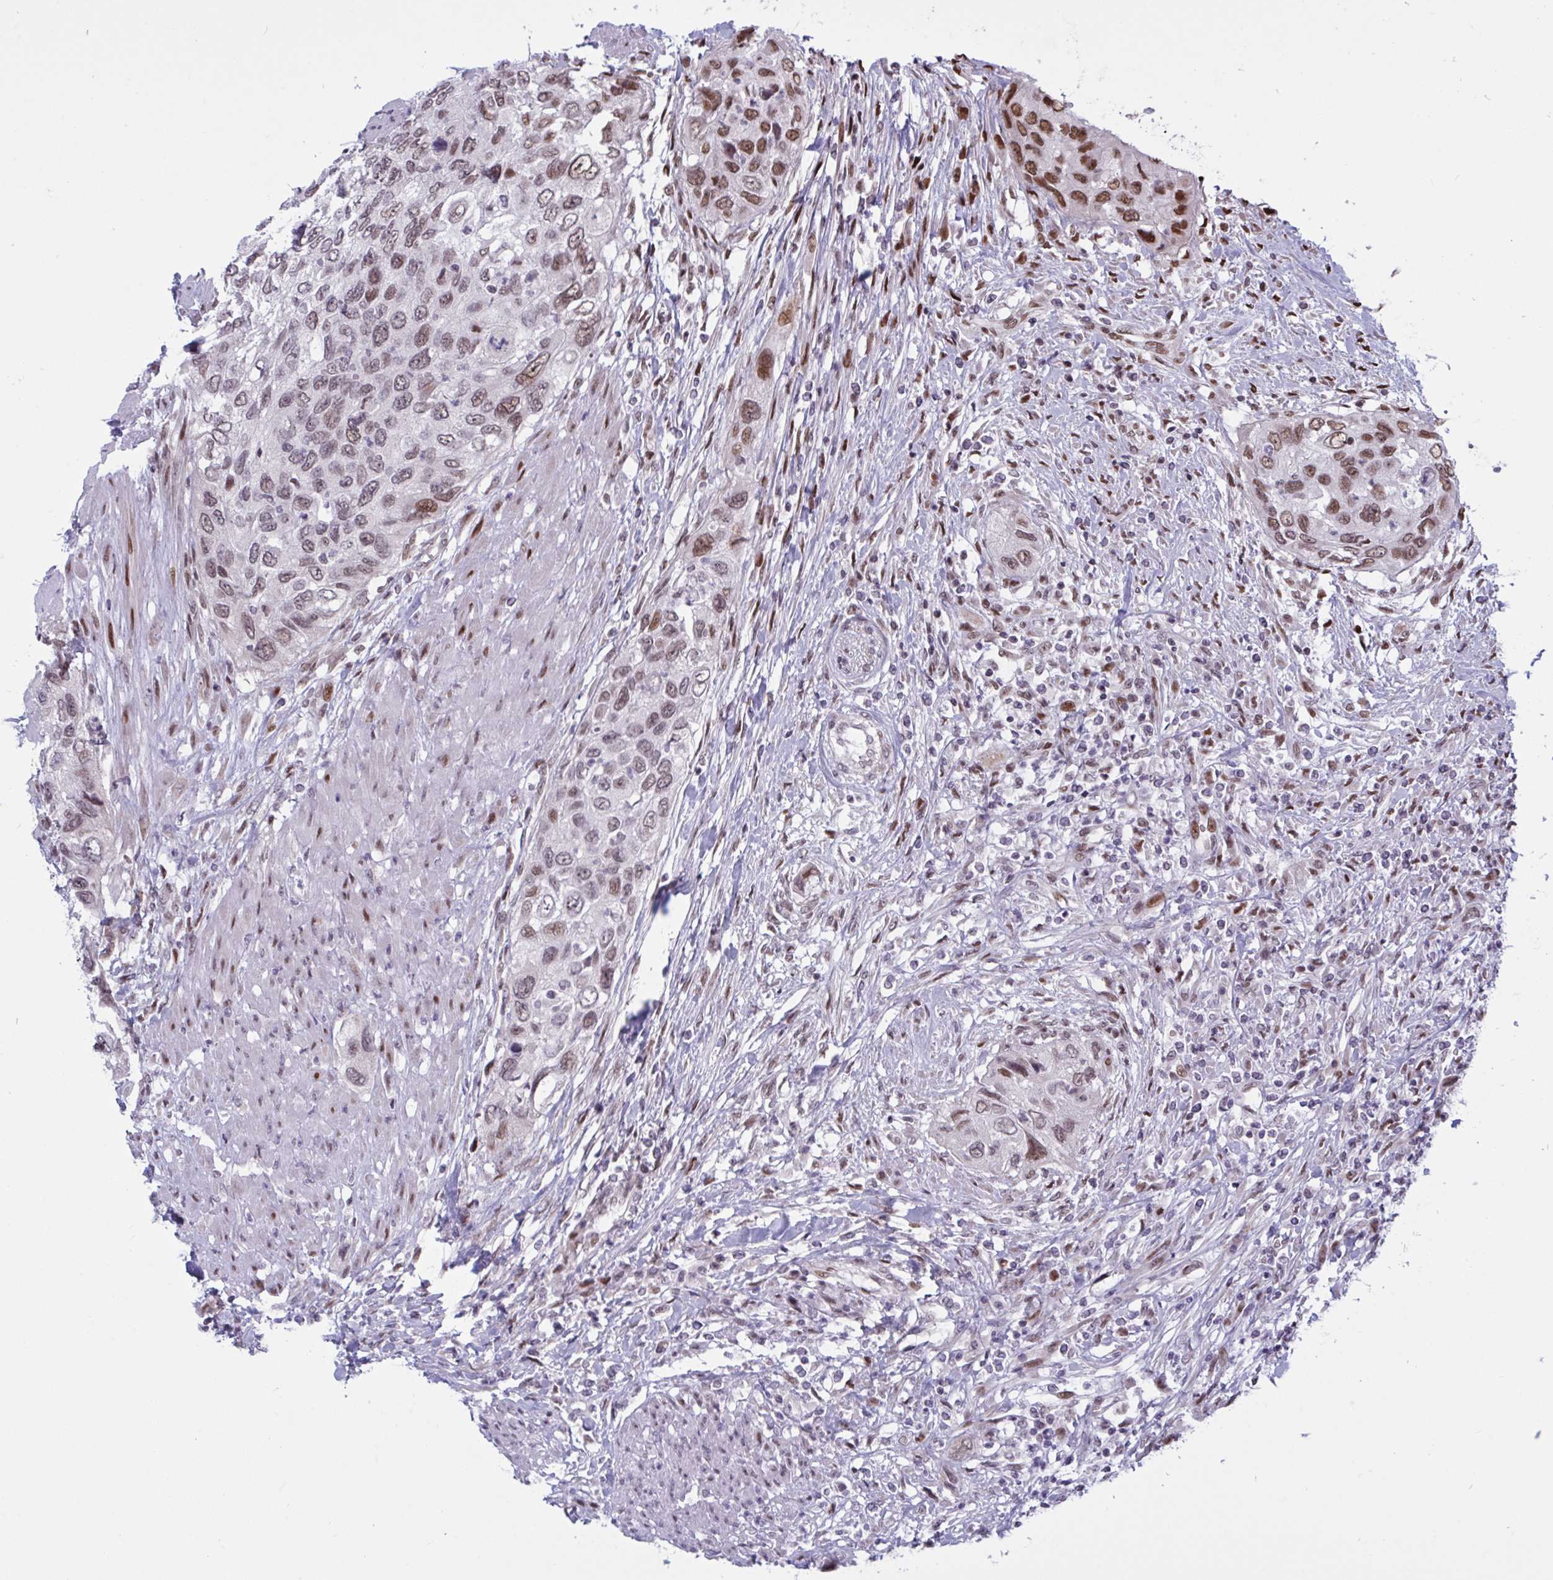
{"staining": {"intensity": "moderate", "quantity": "25%-75%", "location": "nuclear"}, "tissue": "urothelial cancer", "cell_type": "Tumor cells", "image_type": "cancer", "snomed": [{"axis": "morphology", "description": "Urothelial carcinoma, High grade"}, {"axis": "topography", "description": "Urinary bladder"}], "caption": "This micrograph exhibits high-grade urothelial carcinoma stained with IHC to label a protein in brown. The nuclear of tumor cells show moderate positivity for the protein. Nuclei are counter-stained blue.", "gene": "TCEAL8", "patient": {"sex": "female", "age": 60}}